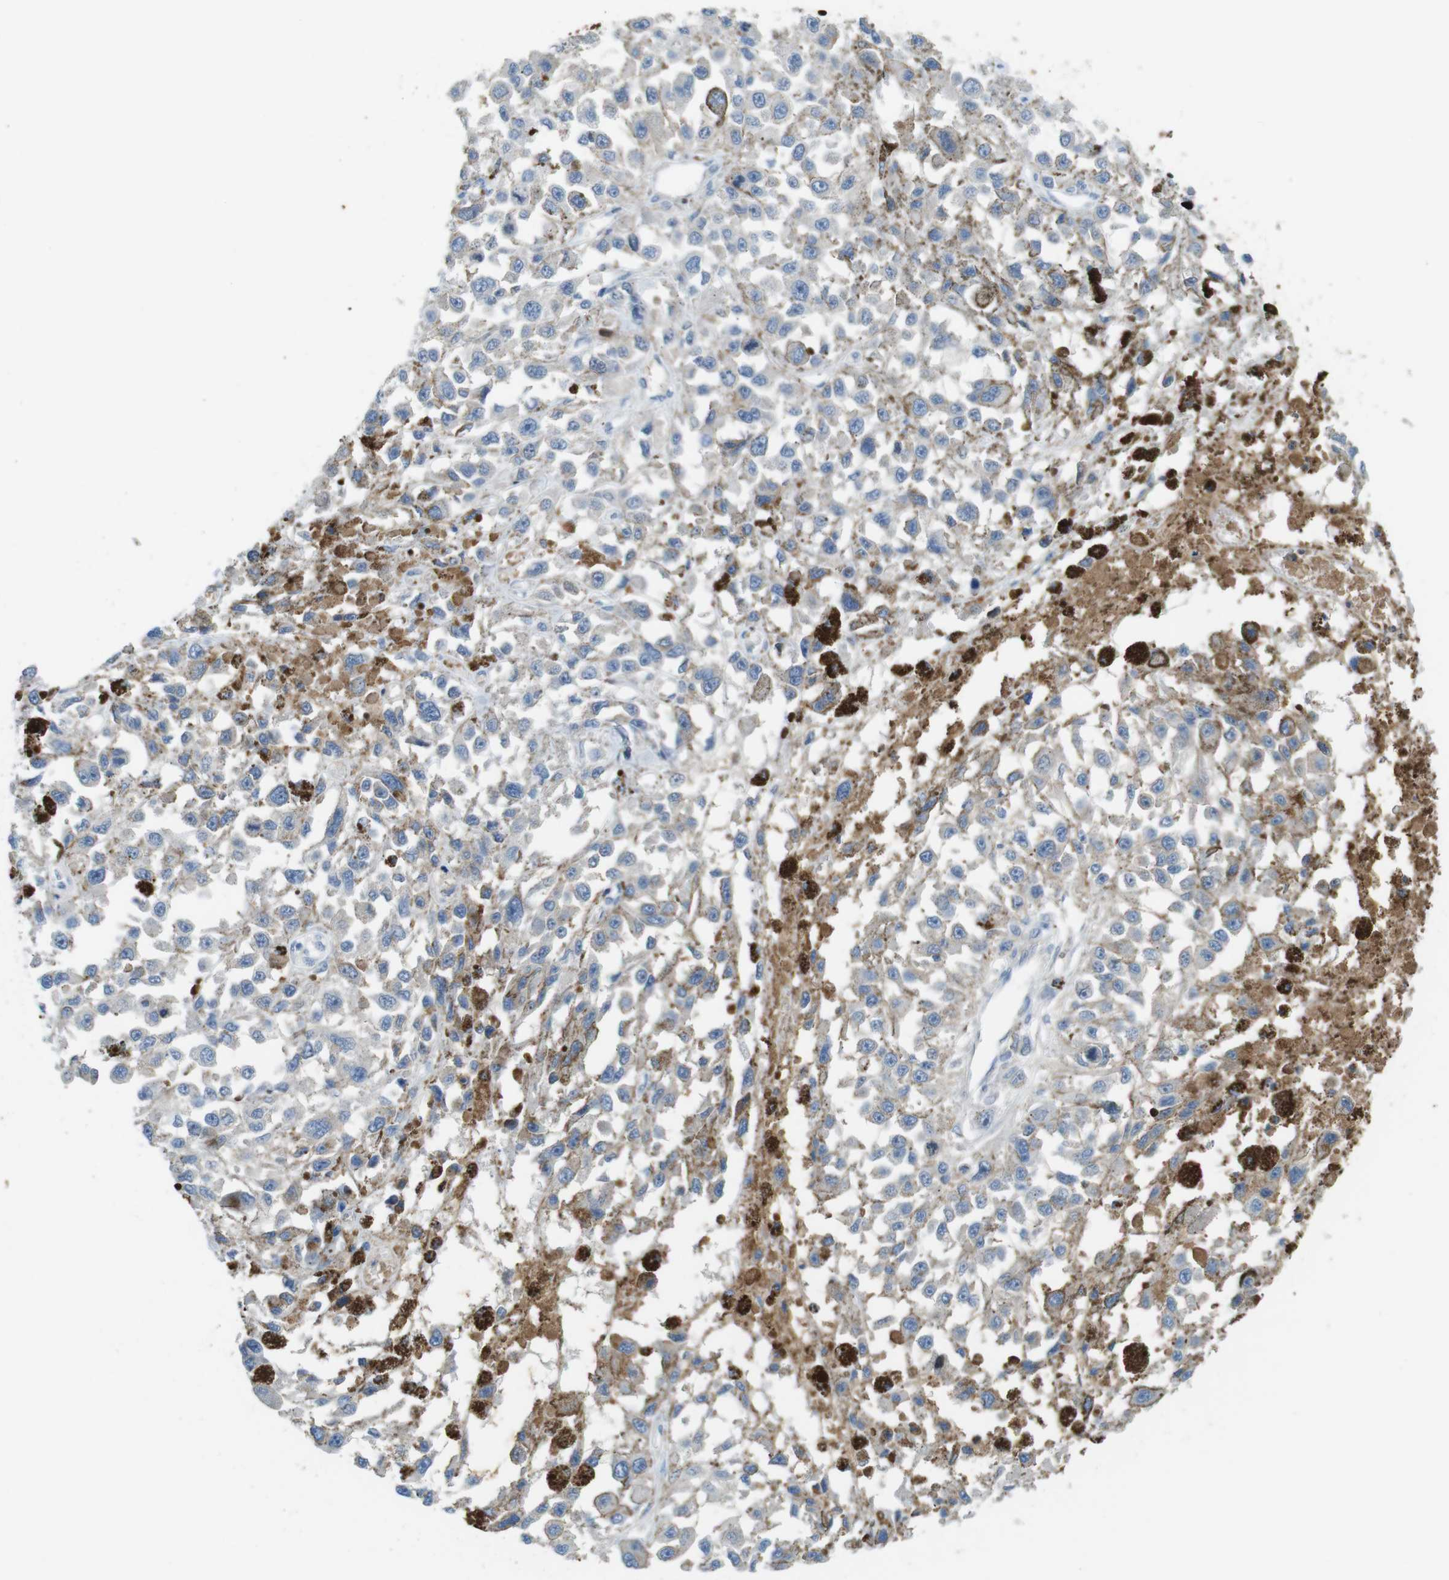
{"staining": {"intensity": "negative", "quantity": "none", "location": "none"}, "tissue": "melanoma", "cell_type": "Tumor cells", "image_type": "cancer", "snomed": [{"axis": "morphology", "description": "Malignant melanoma, Metastatic site"}, {"axis": "topography", "description": "Lymph node"}], "caption": "IHC of human melanoma exhibits no positivity in tumor cells. (Immunohistochemistry, brightfield microscopy, high magnification).", "gene": "LTBP4", "patient": {"sex": "male", "age": 59}}